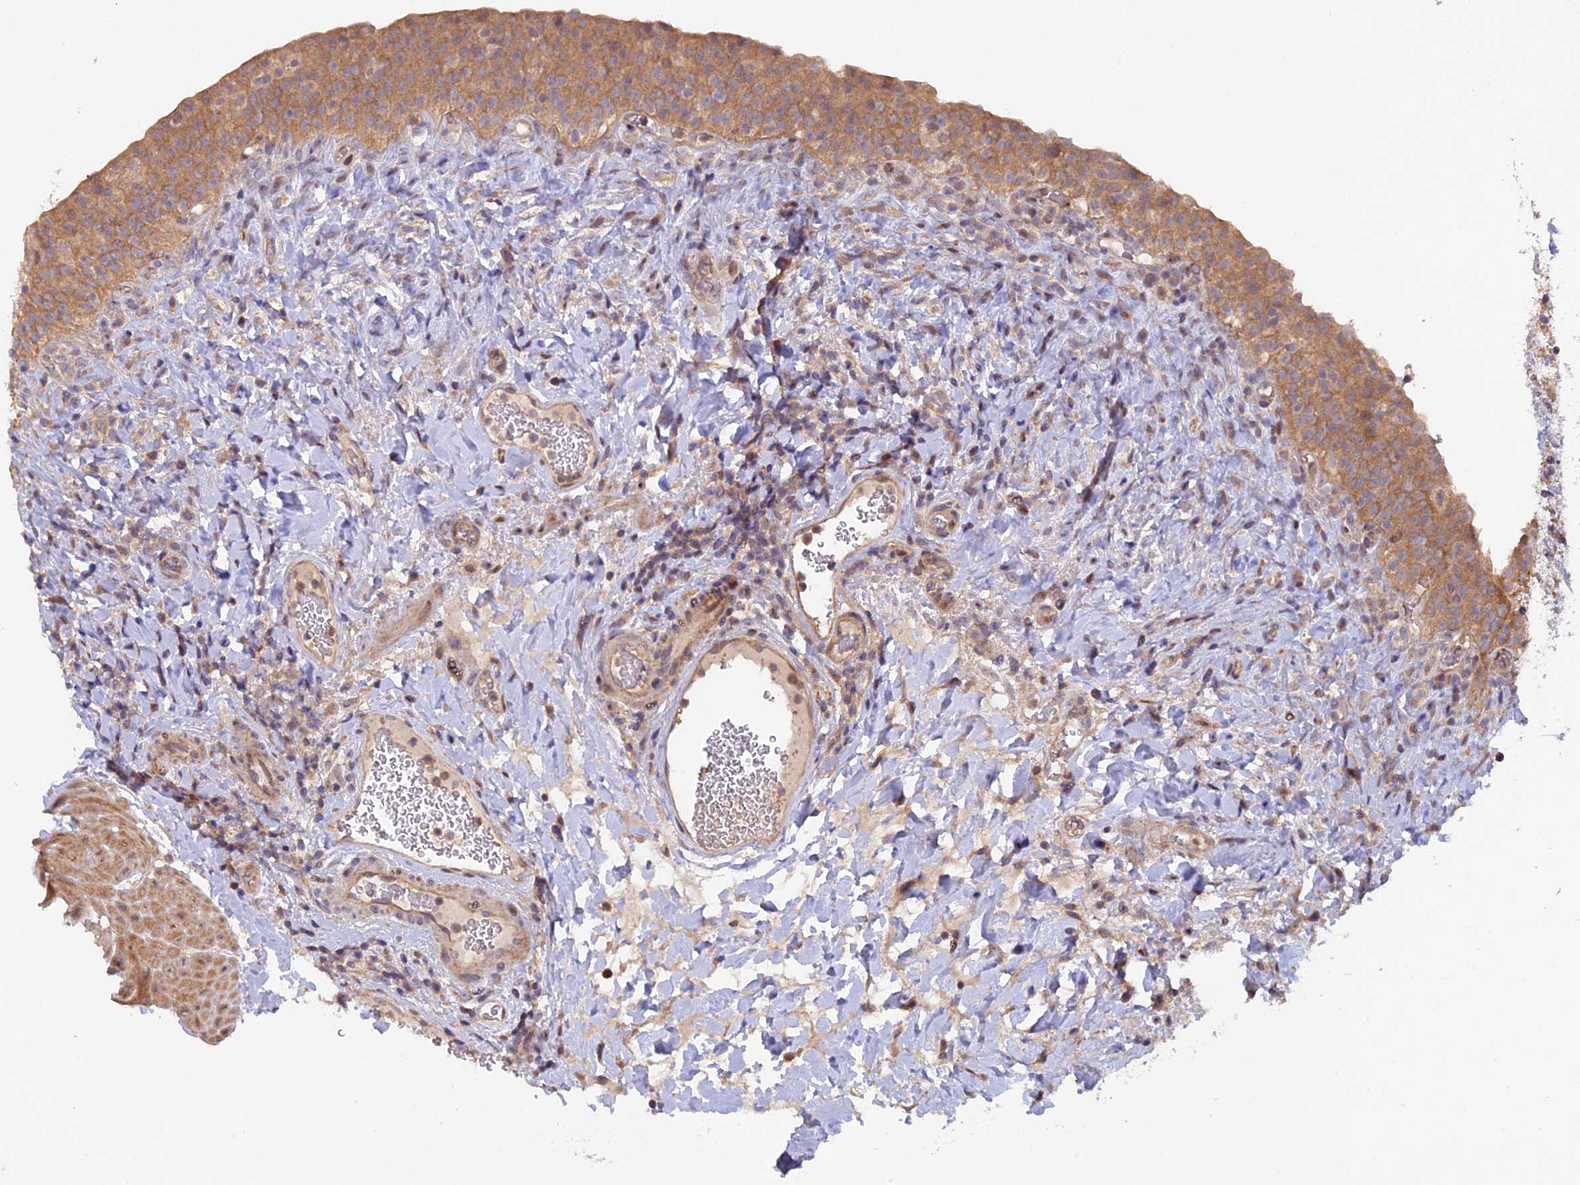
{"staining": {"intensity": "moderate", "quantity": ">75%", "location": "cytoplasmic/membranous"}, "tissue": "urinary bladder", "cell_type": "Urothelial cells", "image_type": "normal", "snomed": [{"axis": "morphology", "description": "Normal tissue, NOS"}, {"axis": "morphology", "description": "Inflammation, NOS"}, {"axis": "topography", "description": "Urinary bladder"}], "caption": "Immunohistochemistry image of normal urinary bladder: human urinary bladder stained using immunohistochemistry reveals medium levels of moderate protein expression localized specifically in the cytoplasmic/membranous of urothelial cells, appearing as a cytoplasmic/membranous brown color.", "gene": "FERMT1", "patient": {"sex": "male", "age": 64}}